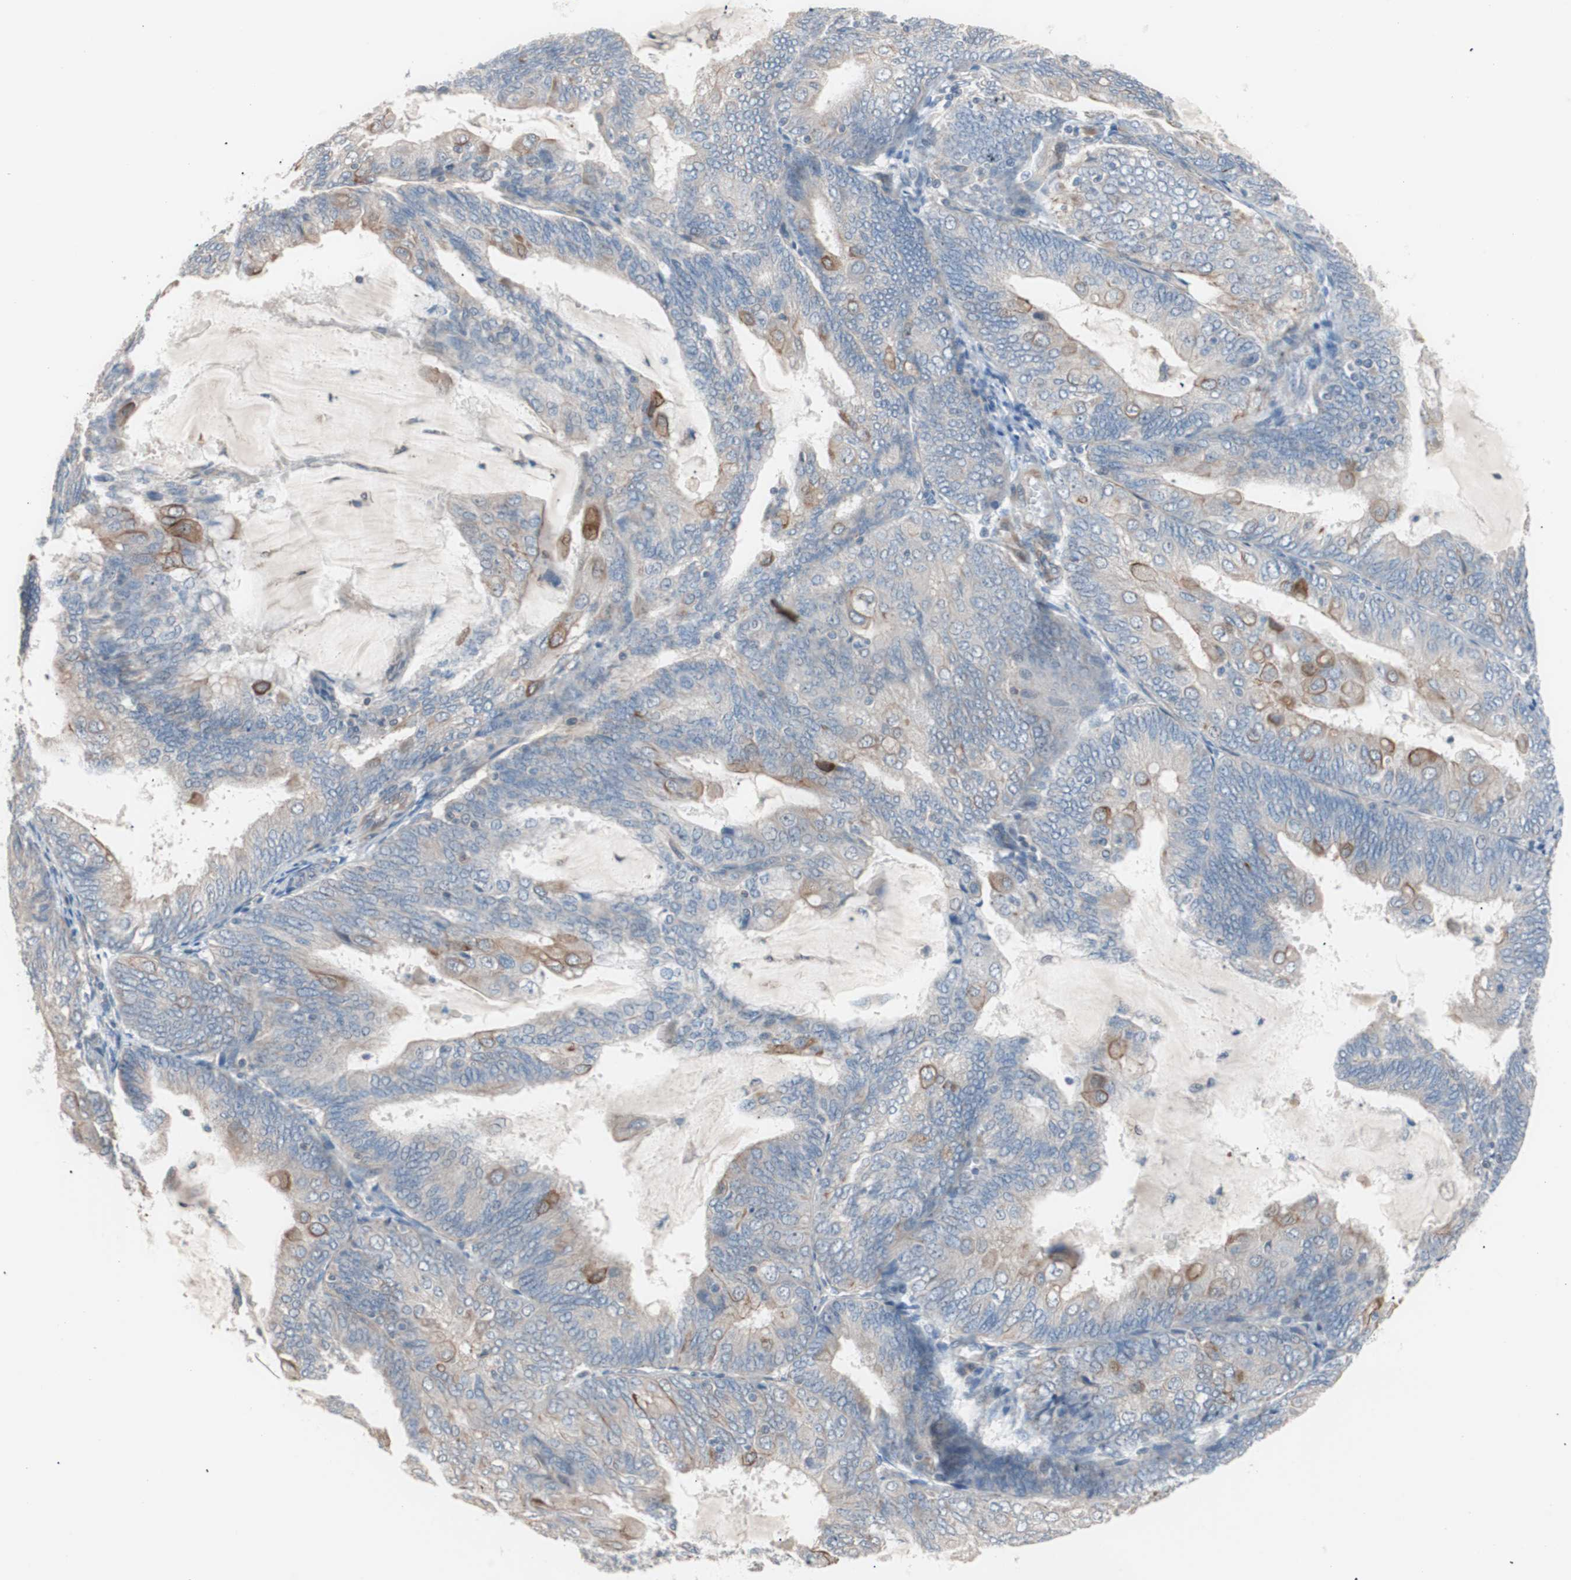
{"staining": {"intensity": "weak", "quantity": "<25%", "location": "cytoplasmic/membranous"}, "tissue": "endometrial cancer", "cell_type": "Tumor cells", "image_type": "cancer", "snomed": [{"axis": "morphology", "description": "Adenocarcinoma, NOS"}, {"axis": "topography", "description": "Endometrium"}], "caption": "A histopathology image of human endometrial cancer (adenocarcinoma) is negative for staining in tumor cells.", "gene": "SMG1", "patient": {"sex": "female", "age": 81}}